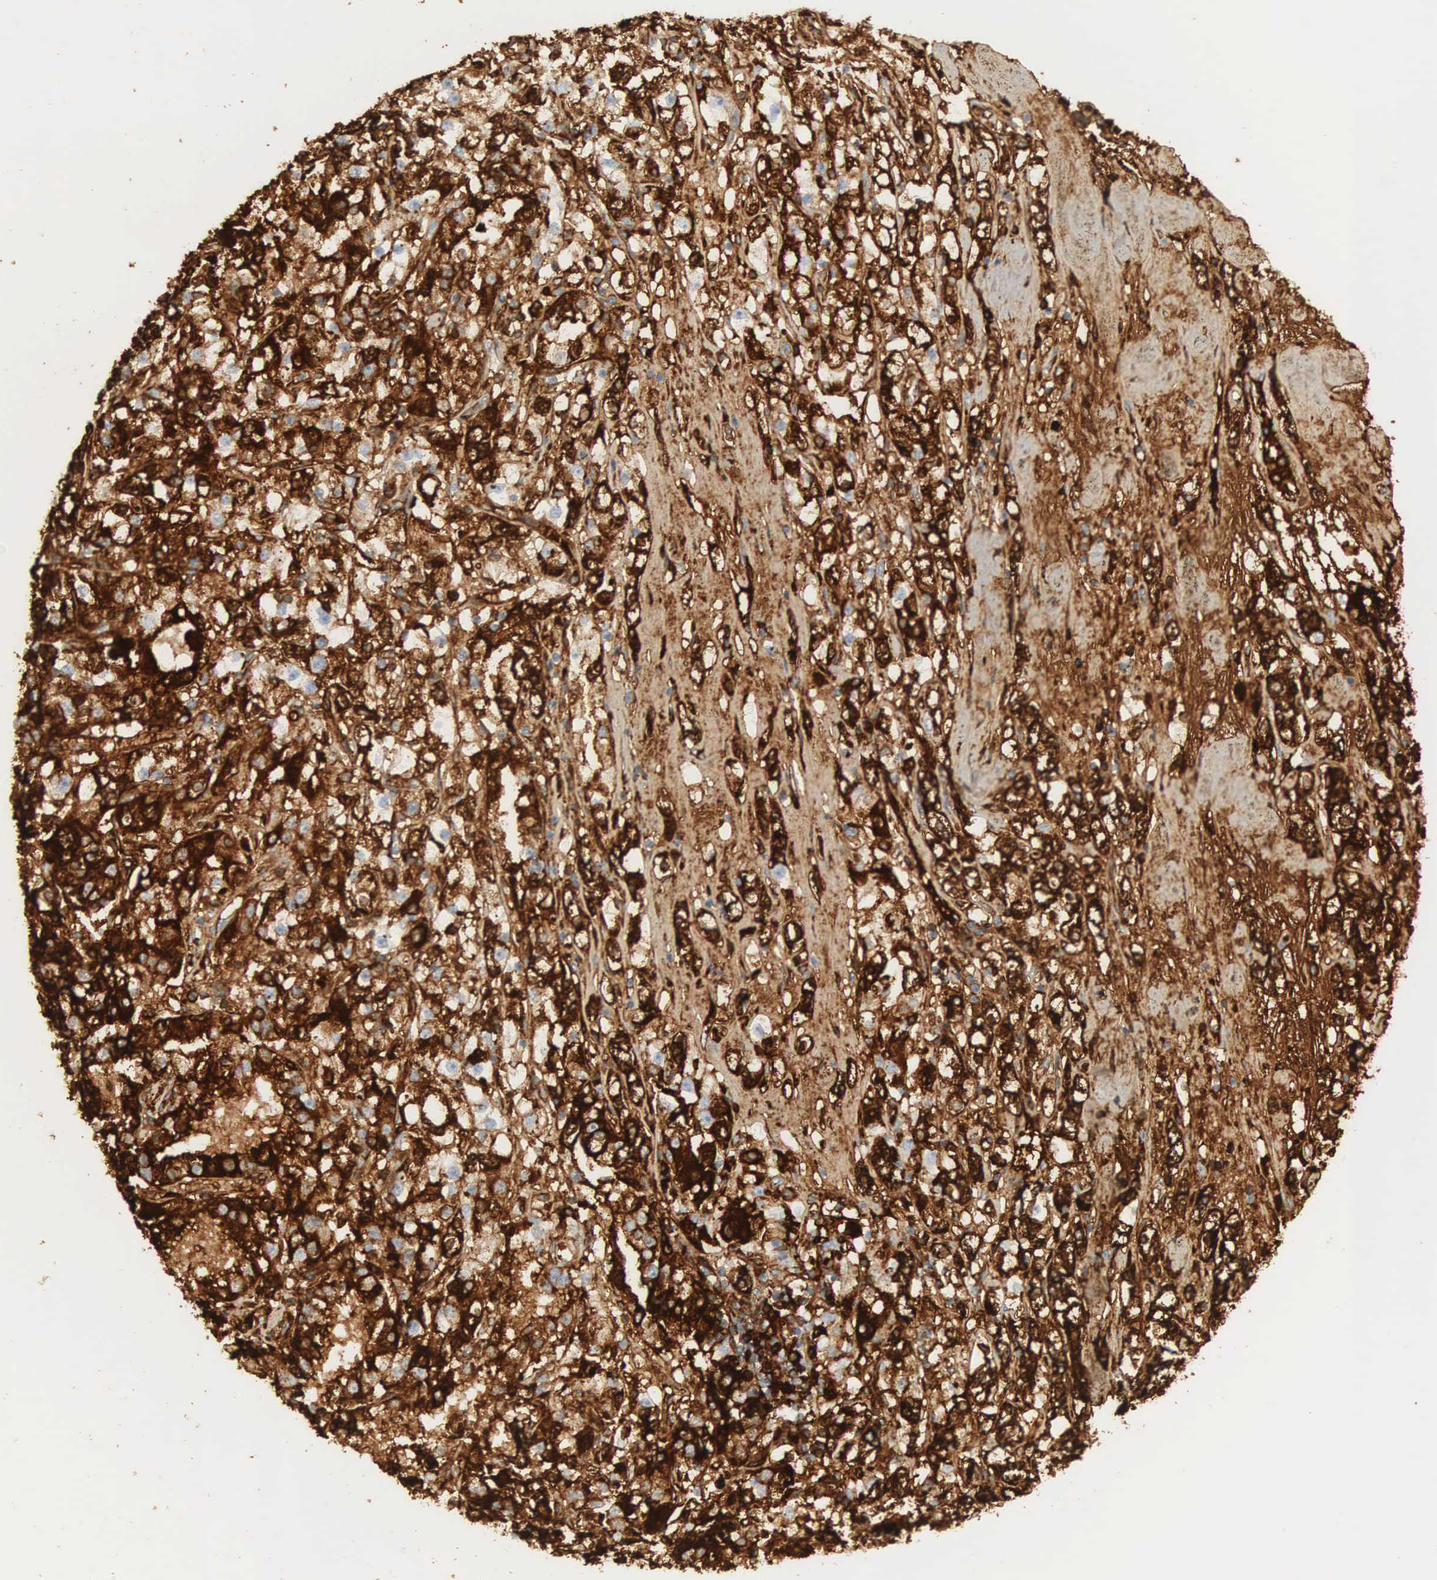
{"staining": {"intensity": "strong", "quantity": ">75%", "location": "cytoplasmic/membranous"}, "tissue": "renal cancer", "cell_type": "Tumor cells", "image_type": "cancer", "snomed": [{"axis": "morphology", "description": "Adenocarcinoma, NOS"}, {"axis": "topography", "description": "Kidney"}], "caption": "Immunohistochemical staining of renal cancer (adenocarcinoma) exhibits high levels of strong cytoplasmic/membranous protein expression in about >75% of tumor cells.", "gene": "IGLC3", "patient": {"sex": "male", "age": 56}}